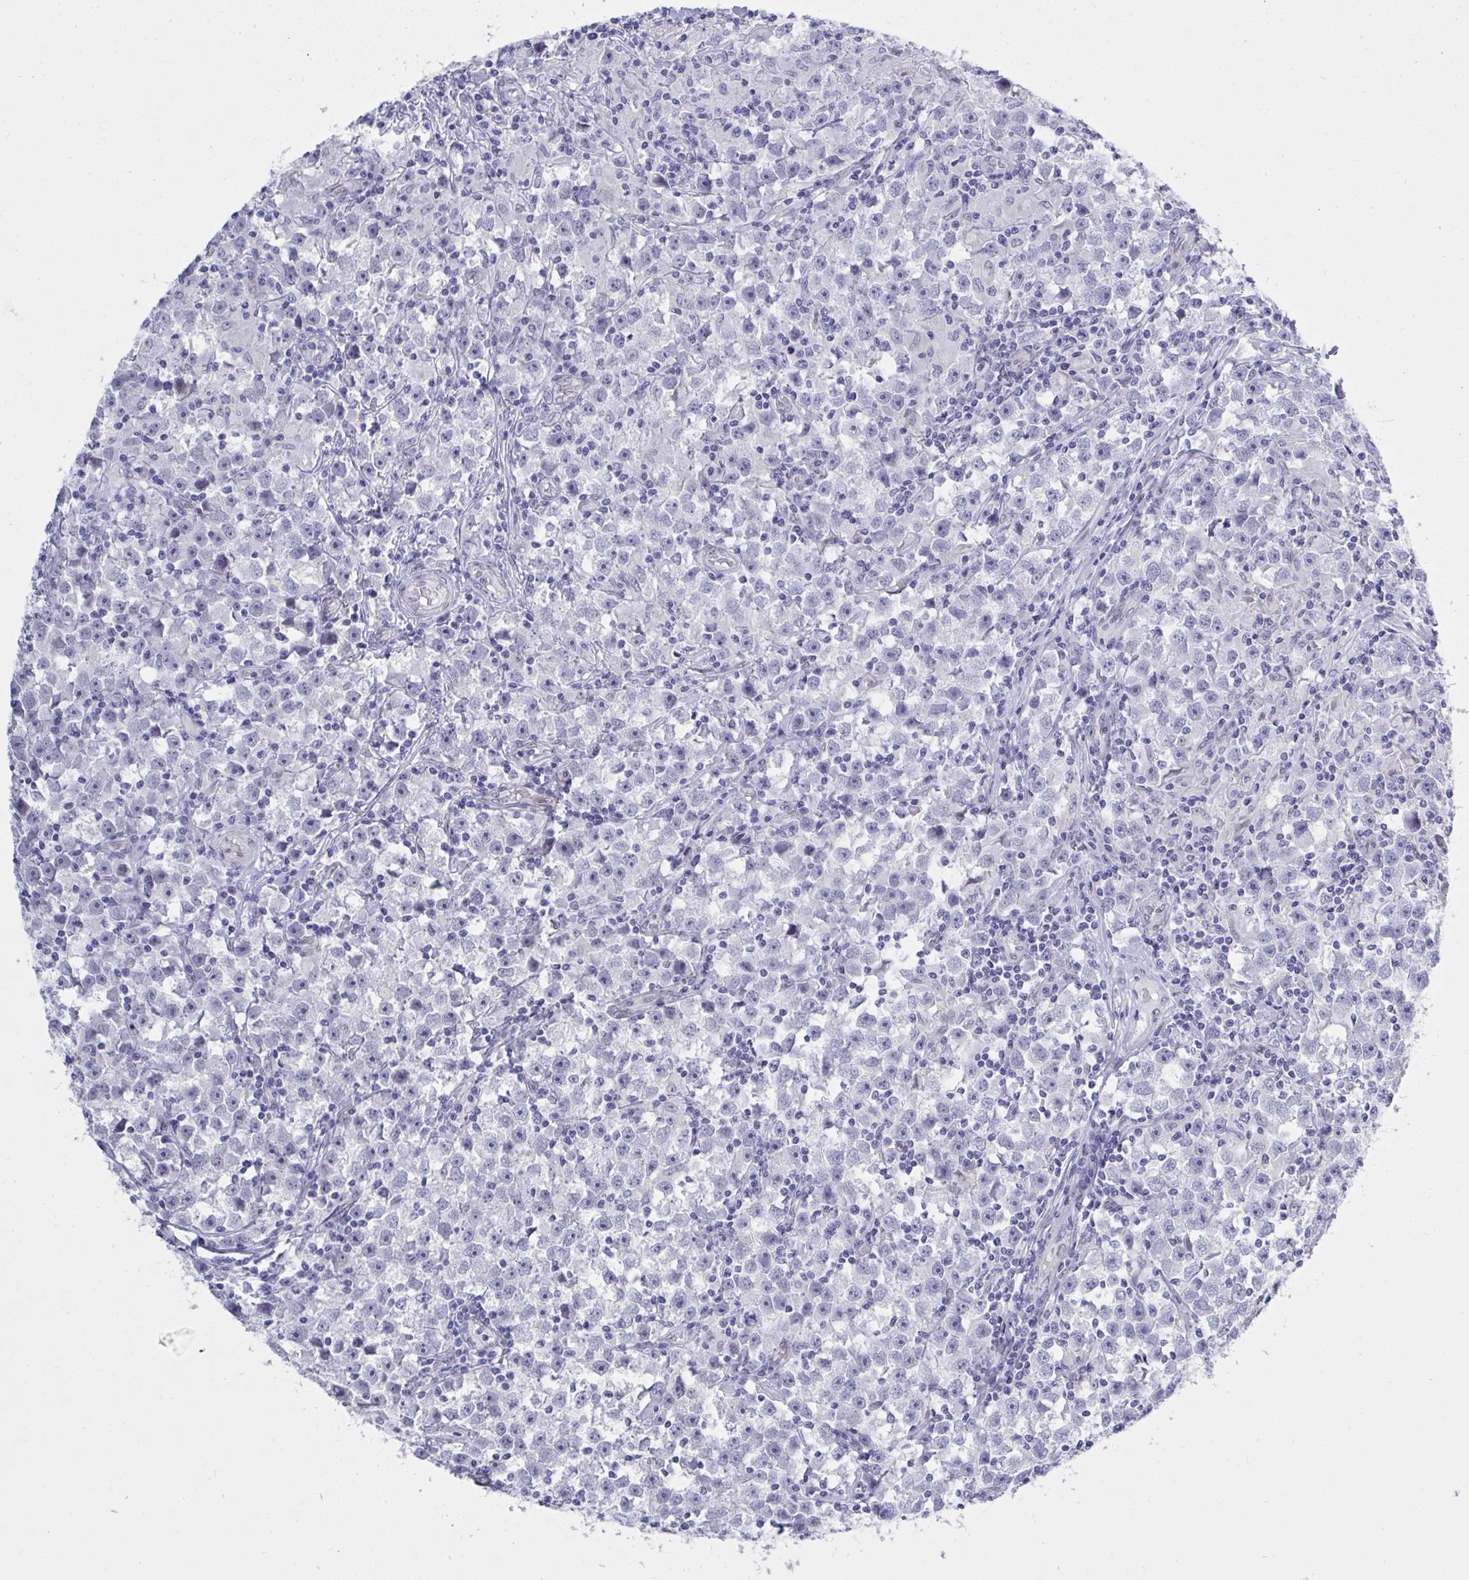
{"staining": {"intensity": "negative", "quantity": "none", "location": "none"}, "tissue": "testis cancer", "cell_type": "Tumor cells", "image_type": "cancer", "snomed": [{"axis": "morphology", "description": "Seminoma, NOS"}, {"axis": "topography", "description": "Testis"}], "caption": "Immunohistochemistry micrograph of seminoma (testis) stained for a protein (brown), which exhibits no expression in tumor cells.", "gene": "MFSD4A", "patient": {"sex": "male", "age": 33}}